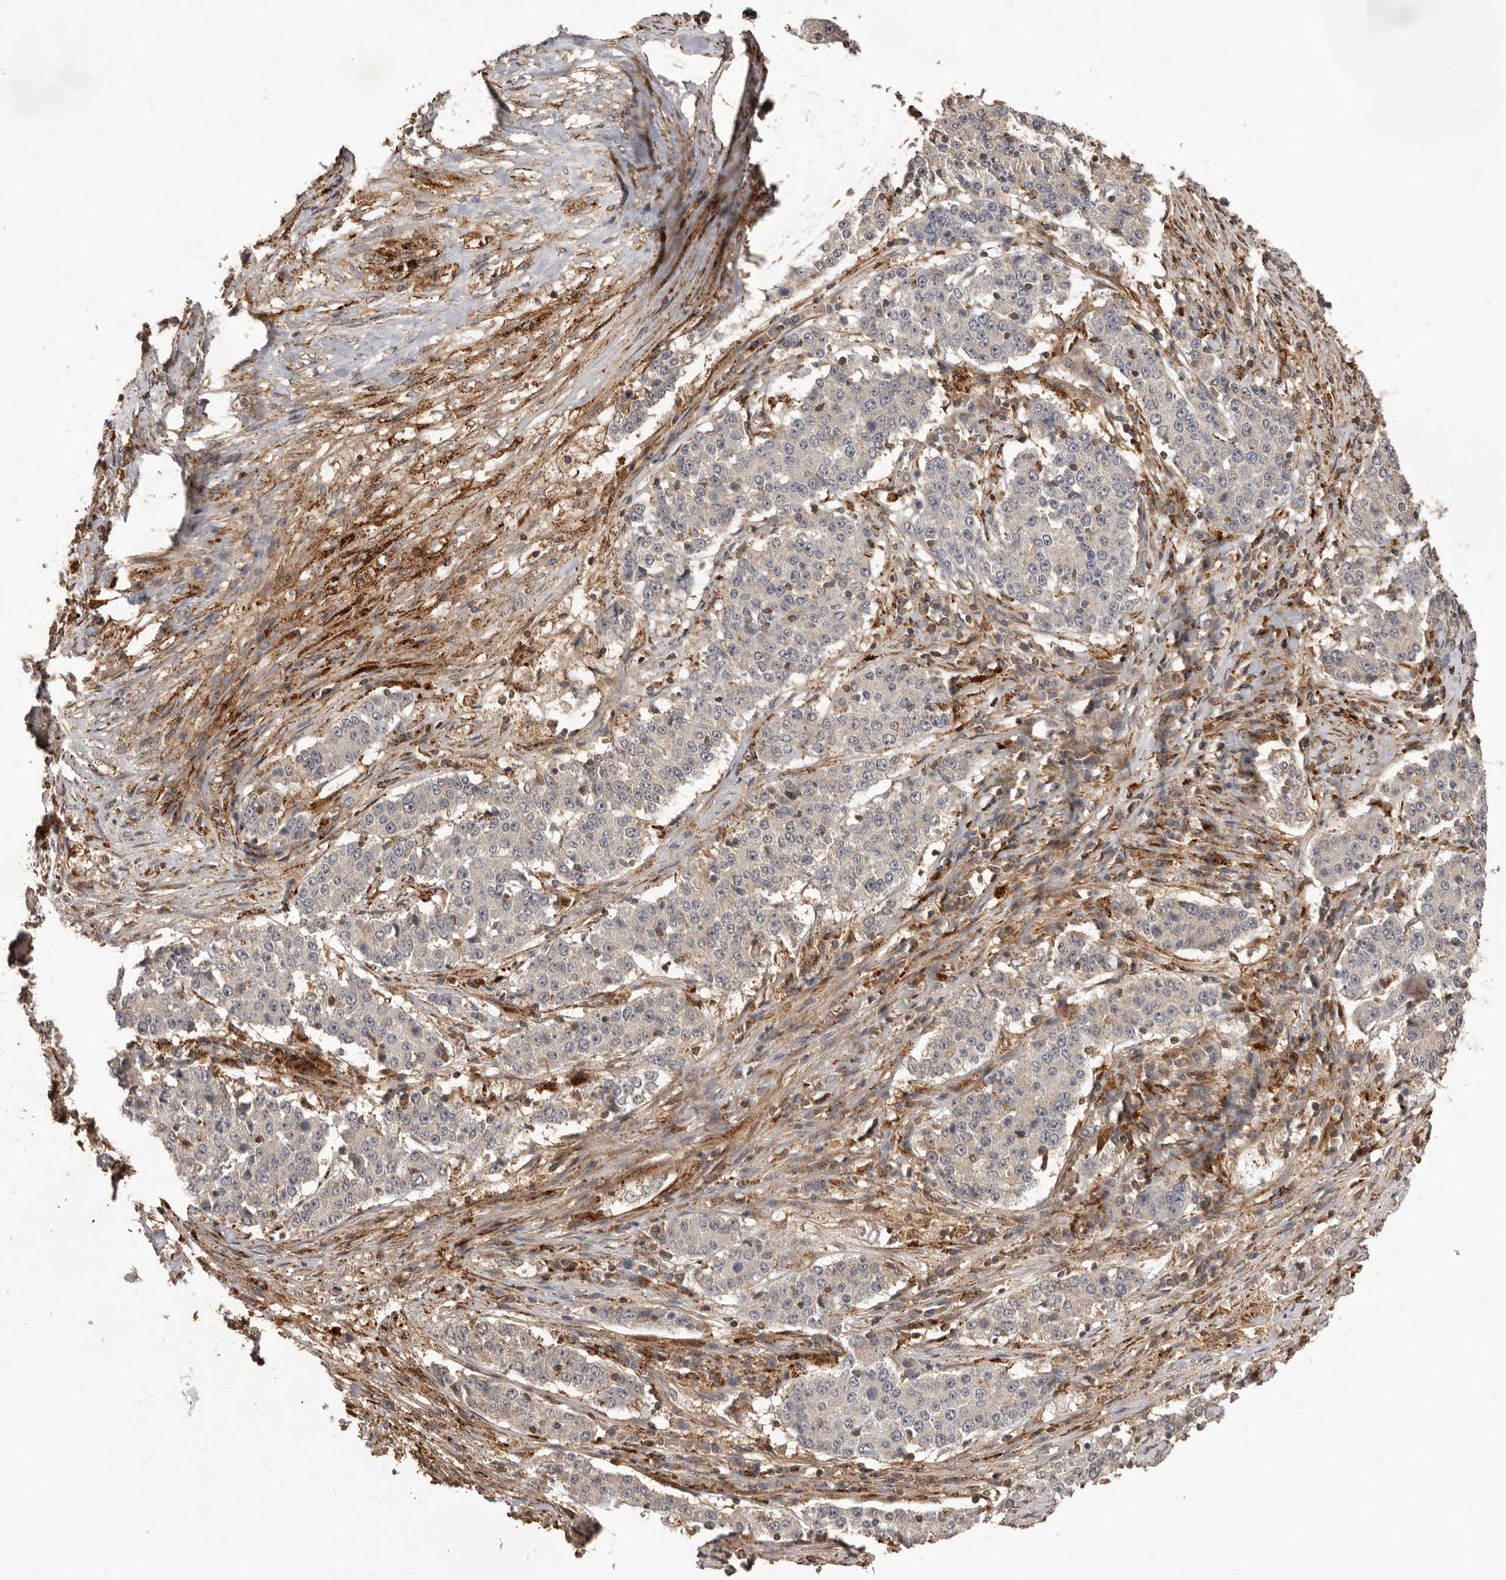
{"staining": {"intensity": "negative", "quantity": "none", "location": "none"}, "tissue": "stomach cancer", "cell_type": "Tumor cells", "image_type": "cancer", "snomed": [{"axis": "morphology", "description": "Adenocarcinoma, NOS"}, {"axis": "topography", "description": "Stomach"}], "caption": "A photomicrograph of stomach cancer (adenocarcinoma) stained for a protein reveals no brown staining in tumor cells.", "gene": "GLIPR2", "patient": {"sex": "male", "age": 59}}